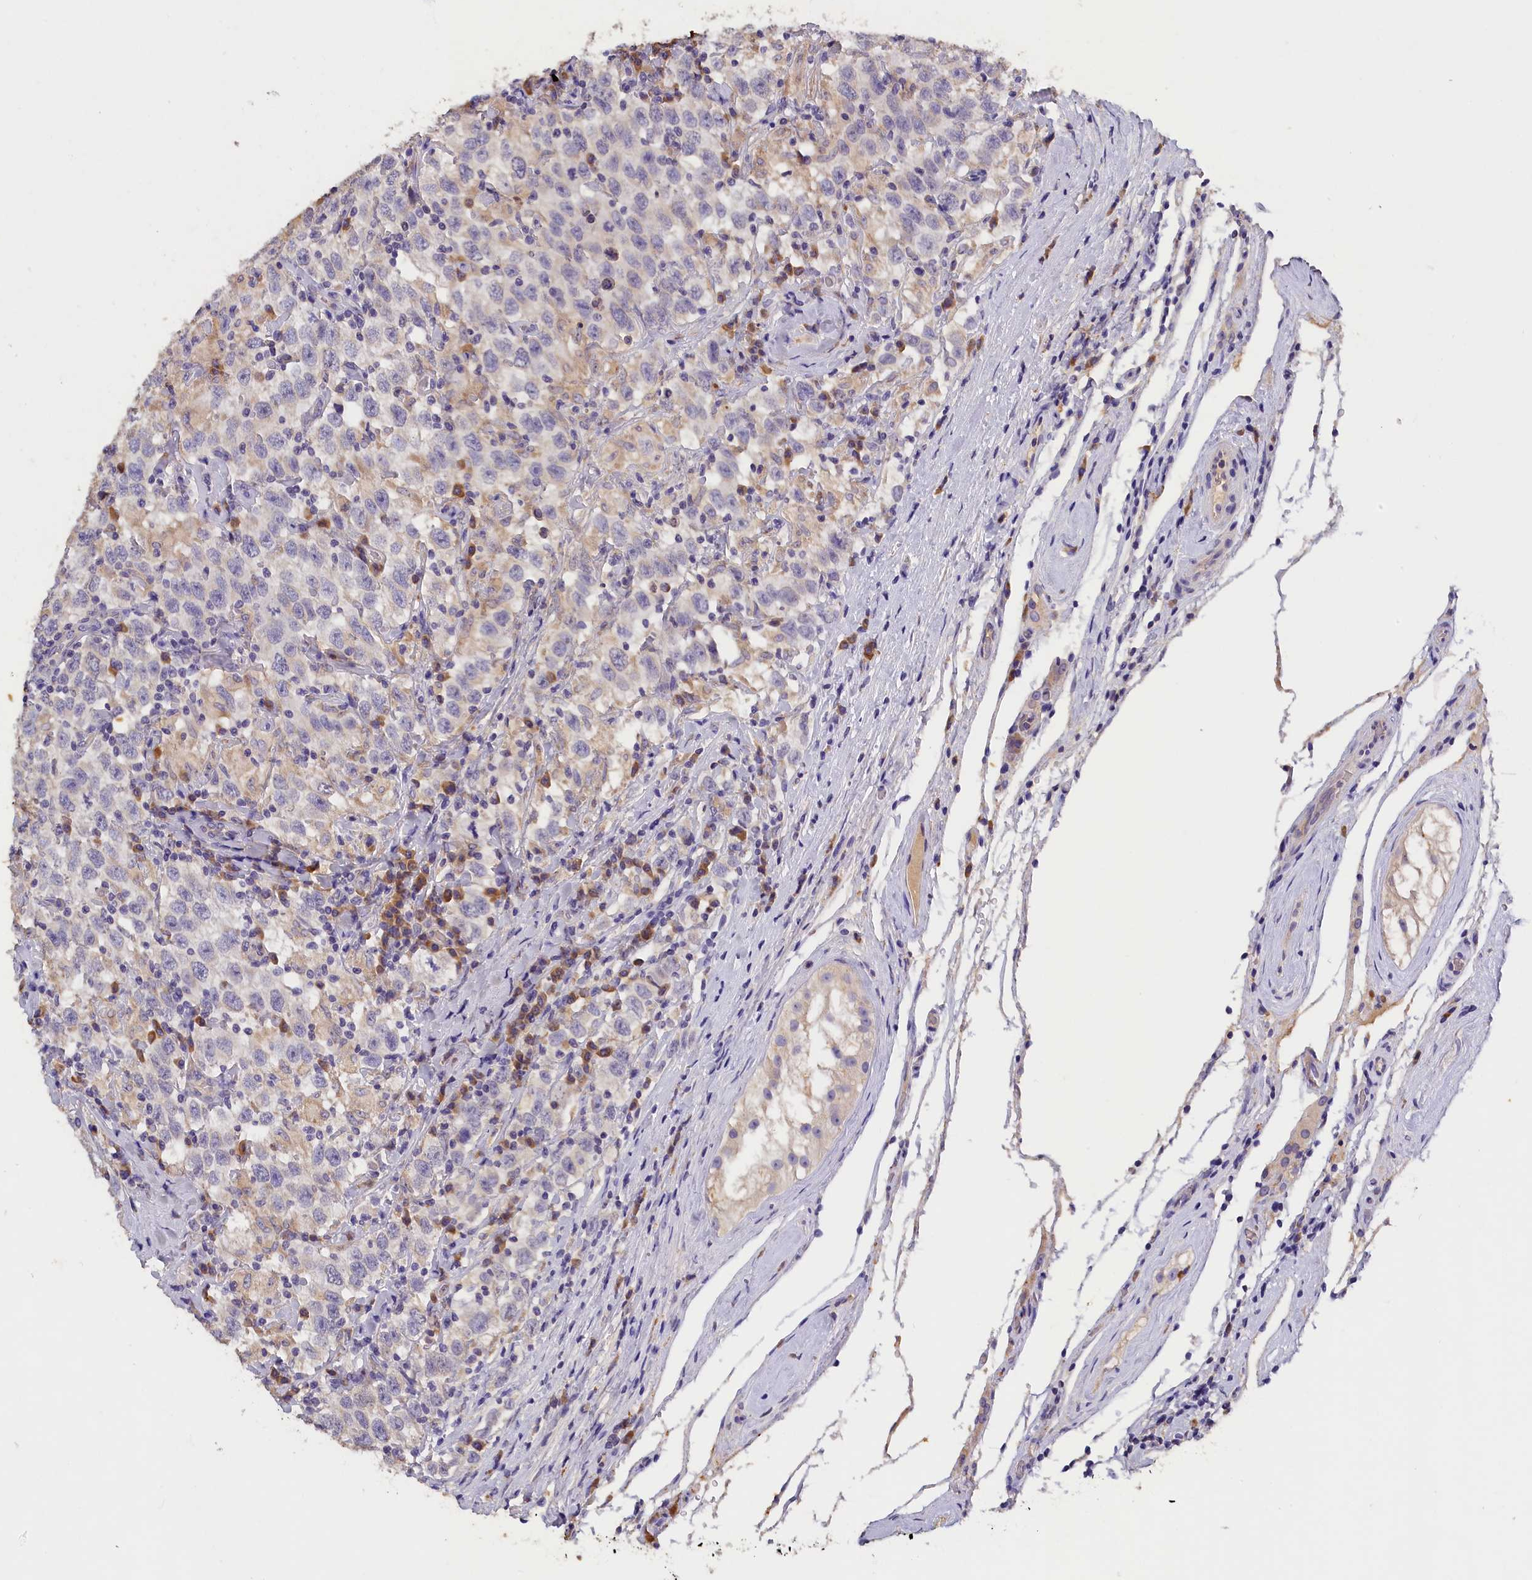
{"staining": {"intensity": "weak", "quantity": "<25%", "location": "cytoplasmic/membranous"}, "tissue": "testis cancer", "cell_type": "Tumor cells", "image_type": "cancer", "snomed": [{"axis": "morphology", "description": "Seminoma, NOS"}, {"axis": "topography", "description": "Testis"}], "caption": "Immunohistochemistry (IHC) histopathology image of neoplastic tissue: human seminoma (testis) stained with DAB shows no significant protein expression in tumor cells.", "gene": "ST7L", "patient": {"sex": "male", "age": 41}}